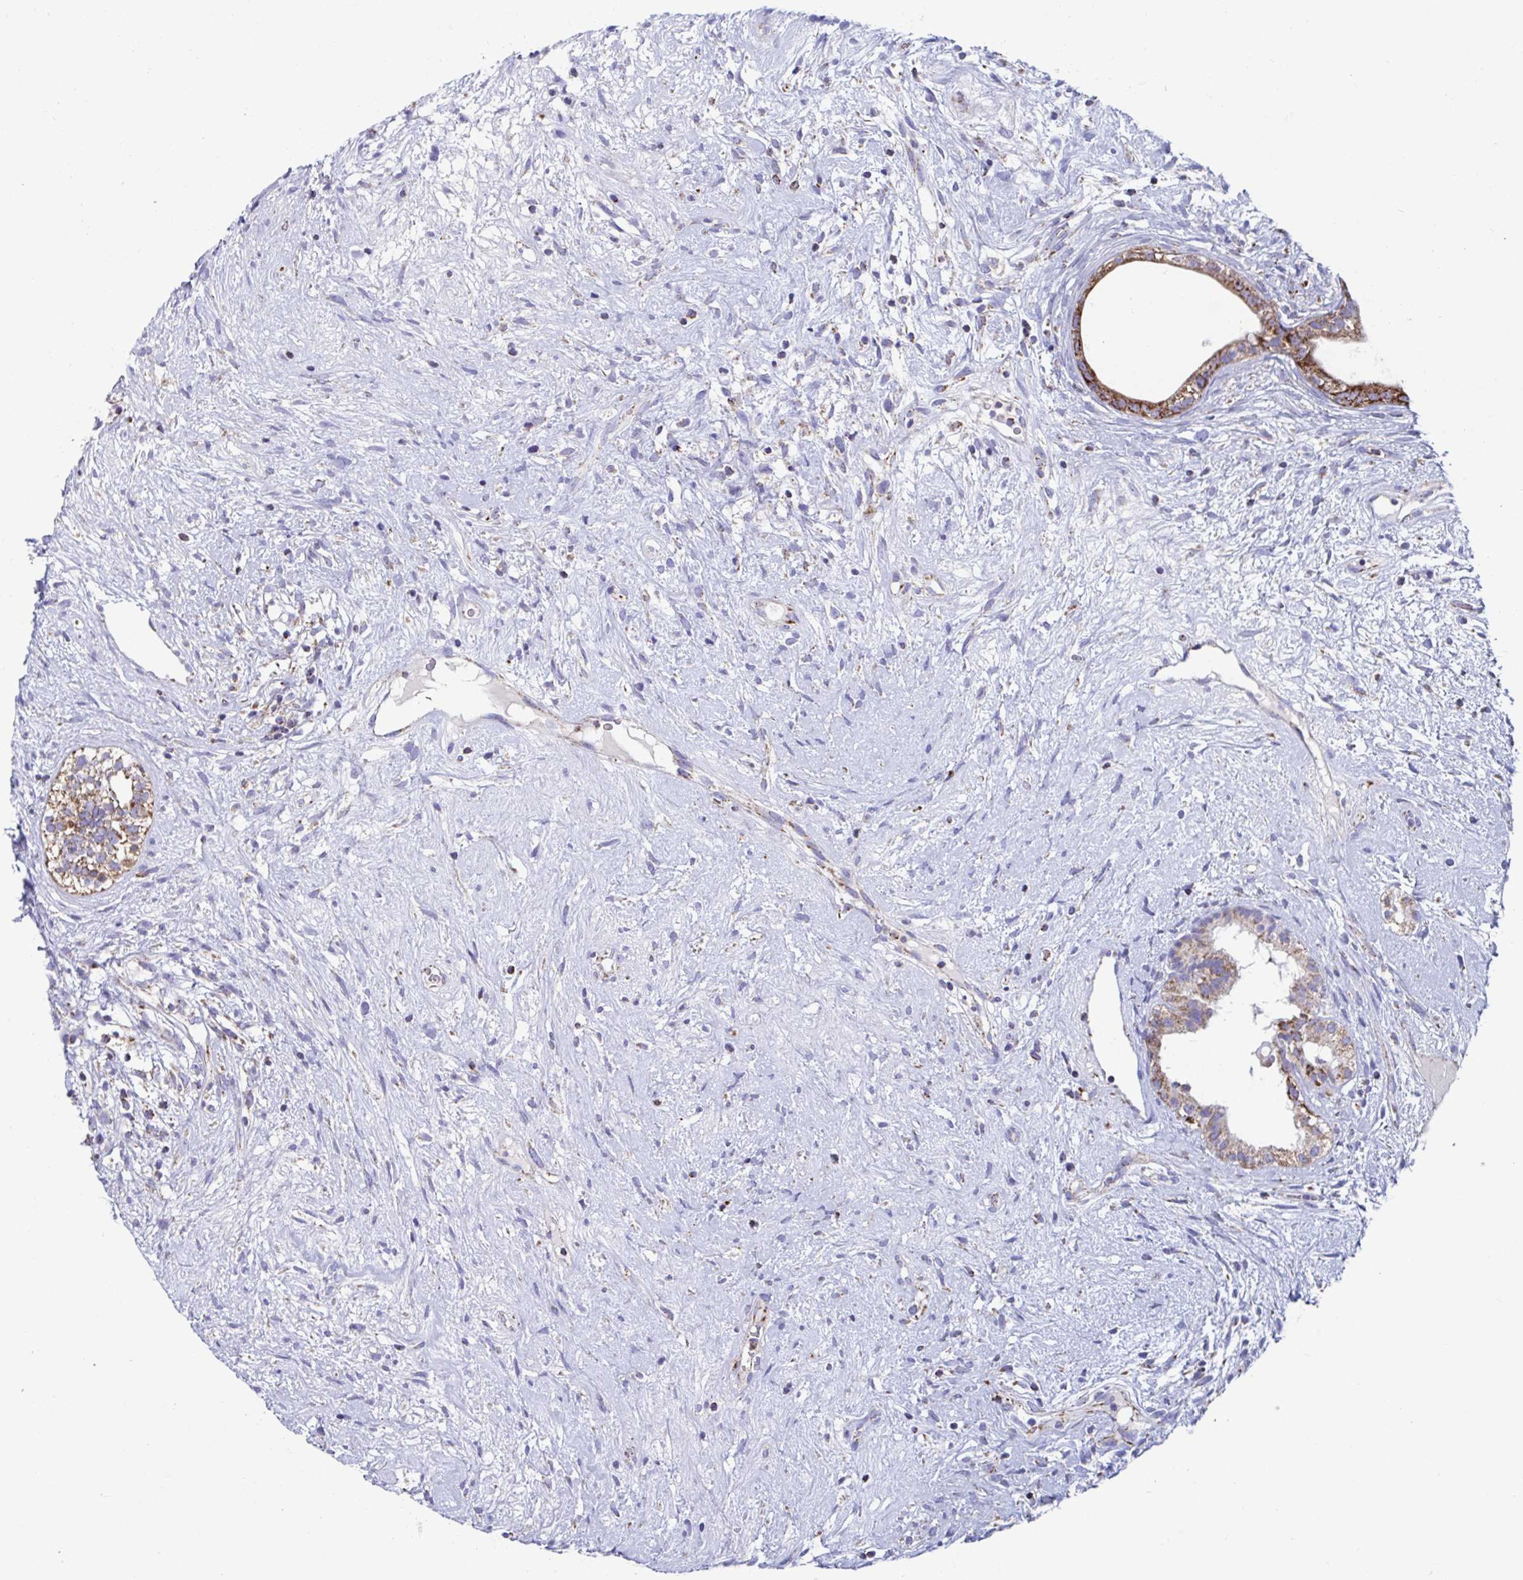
{"staining": {"intensity": "strong", "quantity": ">75%", "location": "cytoplasmic/membranous"}, "tissue": "testis cancer", "cell_type": "Tumor cells", "image_type": "cancer", "snomed": [{"axis": "morphology", "description": "Seminoma, NOS"}, {"axis": "morphology", "description": "Carcinoma, Embryonal, NOS"}, {"axis": "topography", "description": "Testis"}], "caption": "Immunohistochemistry (IHC) of seminoma (testis) reveals high levels of strong cytoplasmic/membranous expression in about >75% of tumor cells. Using DAB (brown) and hematoxylin (blue) stains, captured at high magnification using brightfield microscopy.", "gene": "BCAT2", "patient": {"sex": "male", "age": 41}}